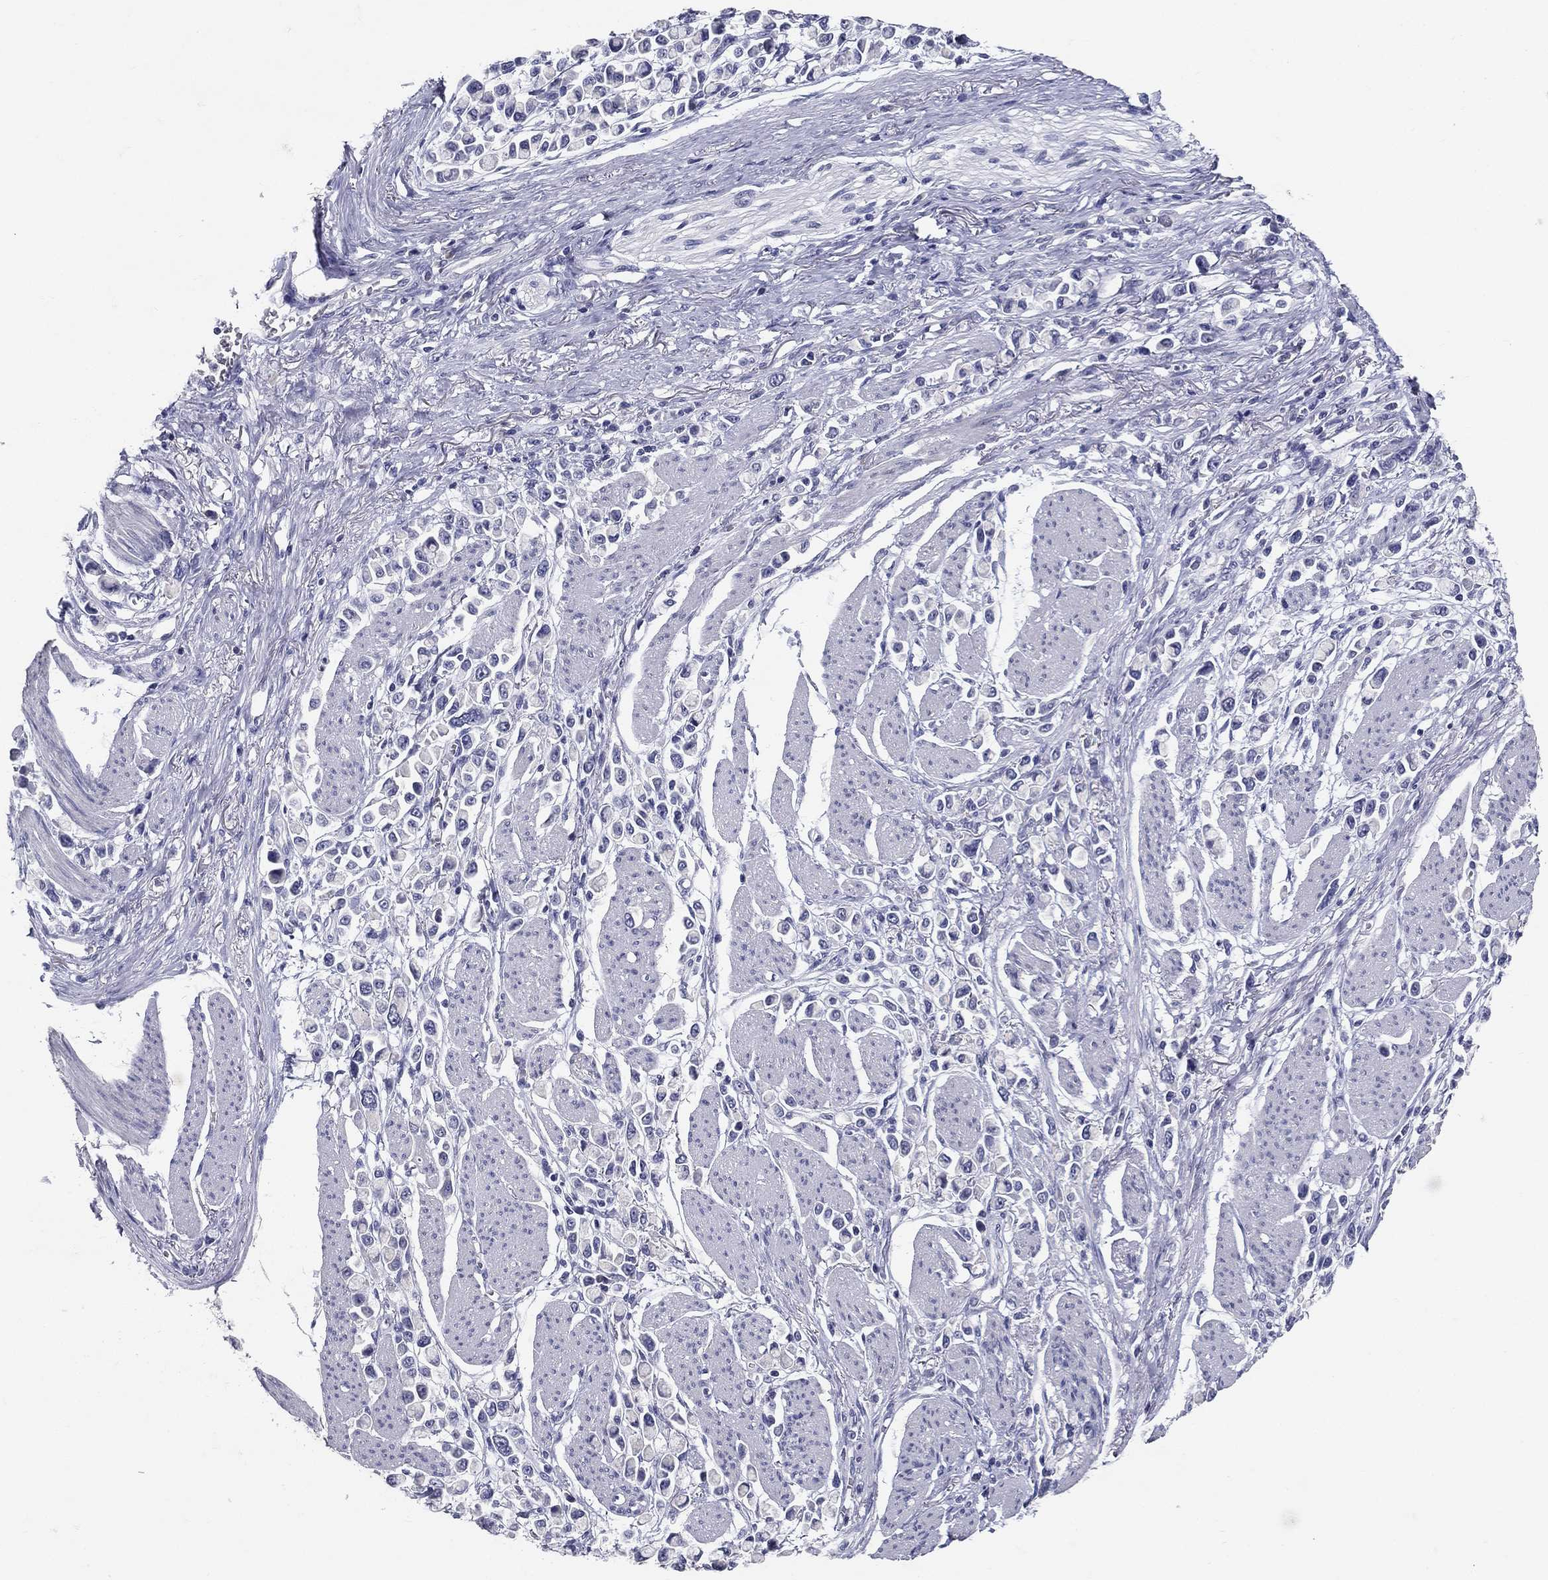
{"staining": {"intensity": "negative", "quantity": "none", "location": "none"}, "tissue": "stomach cancer", "cell_type": "Tumor cells", "image_type": "cancer", "snomed": [{"axis": "morphology", "description": "Adenocarcinoma, NOS"}, {"axis": "topography", "description": "Stomach"}], "caption": "Tumor cells show no significant staining in stomach adenocarcinoma. (DAB immunohistochemistry (IHC) with hematoxylin counter stain).", "gene": "POMC", "patient": {"sex": "female", "age": 81}}